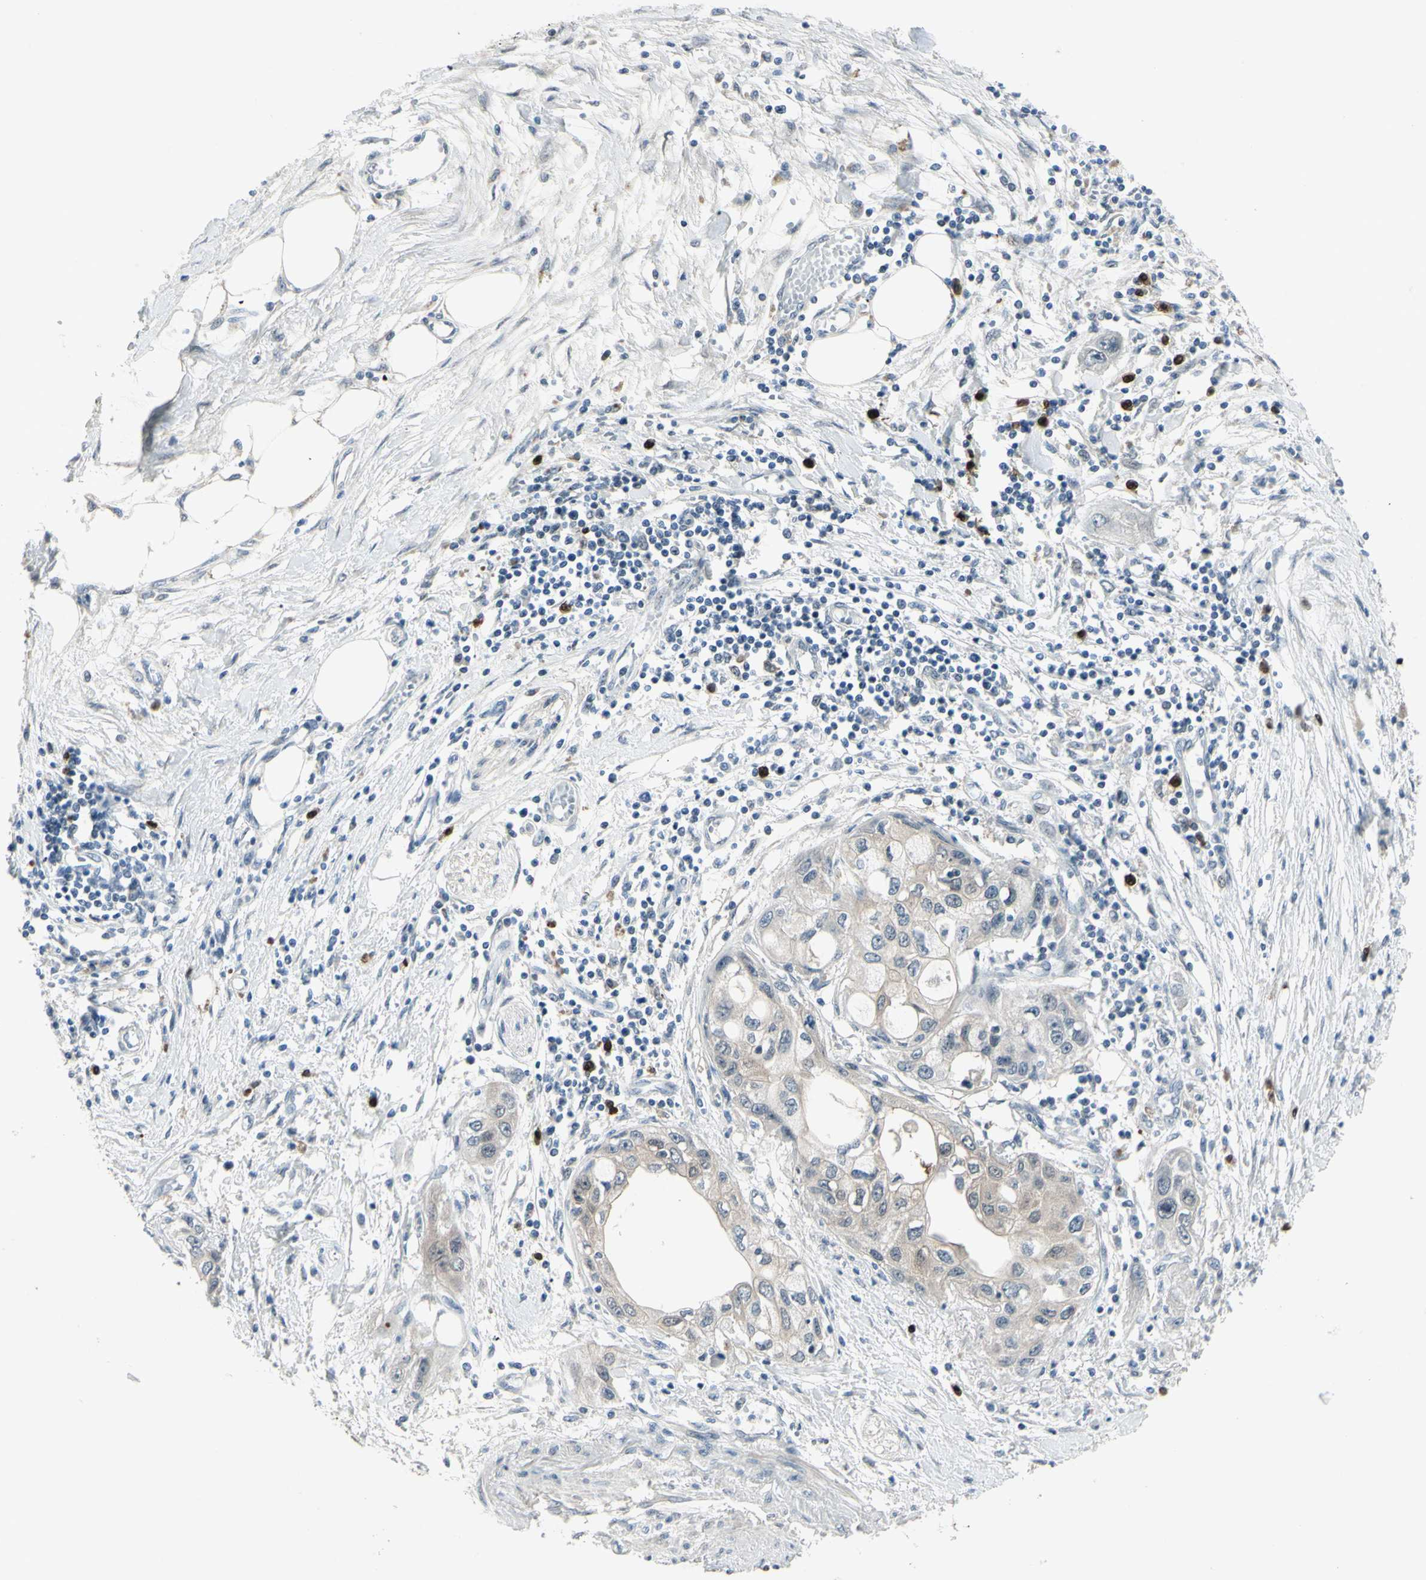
{"staining": {"intensity": "weak", "quantity": "25%-75%", "location": "cytoplasmic/membranous"}, "tissue": "pancreatic cancer", "cell_type": "Tumor cells", "image_type": "cancer", "snomed": [{"axis": "morphology", "description": "Adenocarcinoma, NOS"}, {"axis": "topography", "description": "Pancreas"}], "caption": "High-magnification brightfield microscopy of pancreatic cancer (adenocarcinoma) stained with DAB (brown) and counterstained with hematoxylin (blue). tumor cells exhibit weak cytoplasmic/membranous positivity is seen in approximately25%-75% of cells. The protein of interest is stained brown, and the nuclei are stained in blue (DAB IHC with brightfield microscopy, high magnification).", "gene": "ETNK1", "patient": {"sex": "female", "age": 70}}